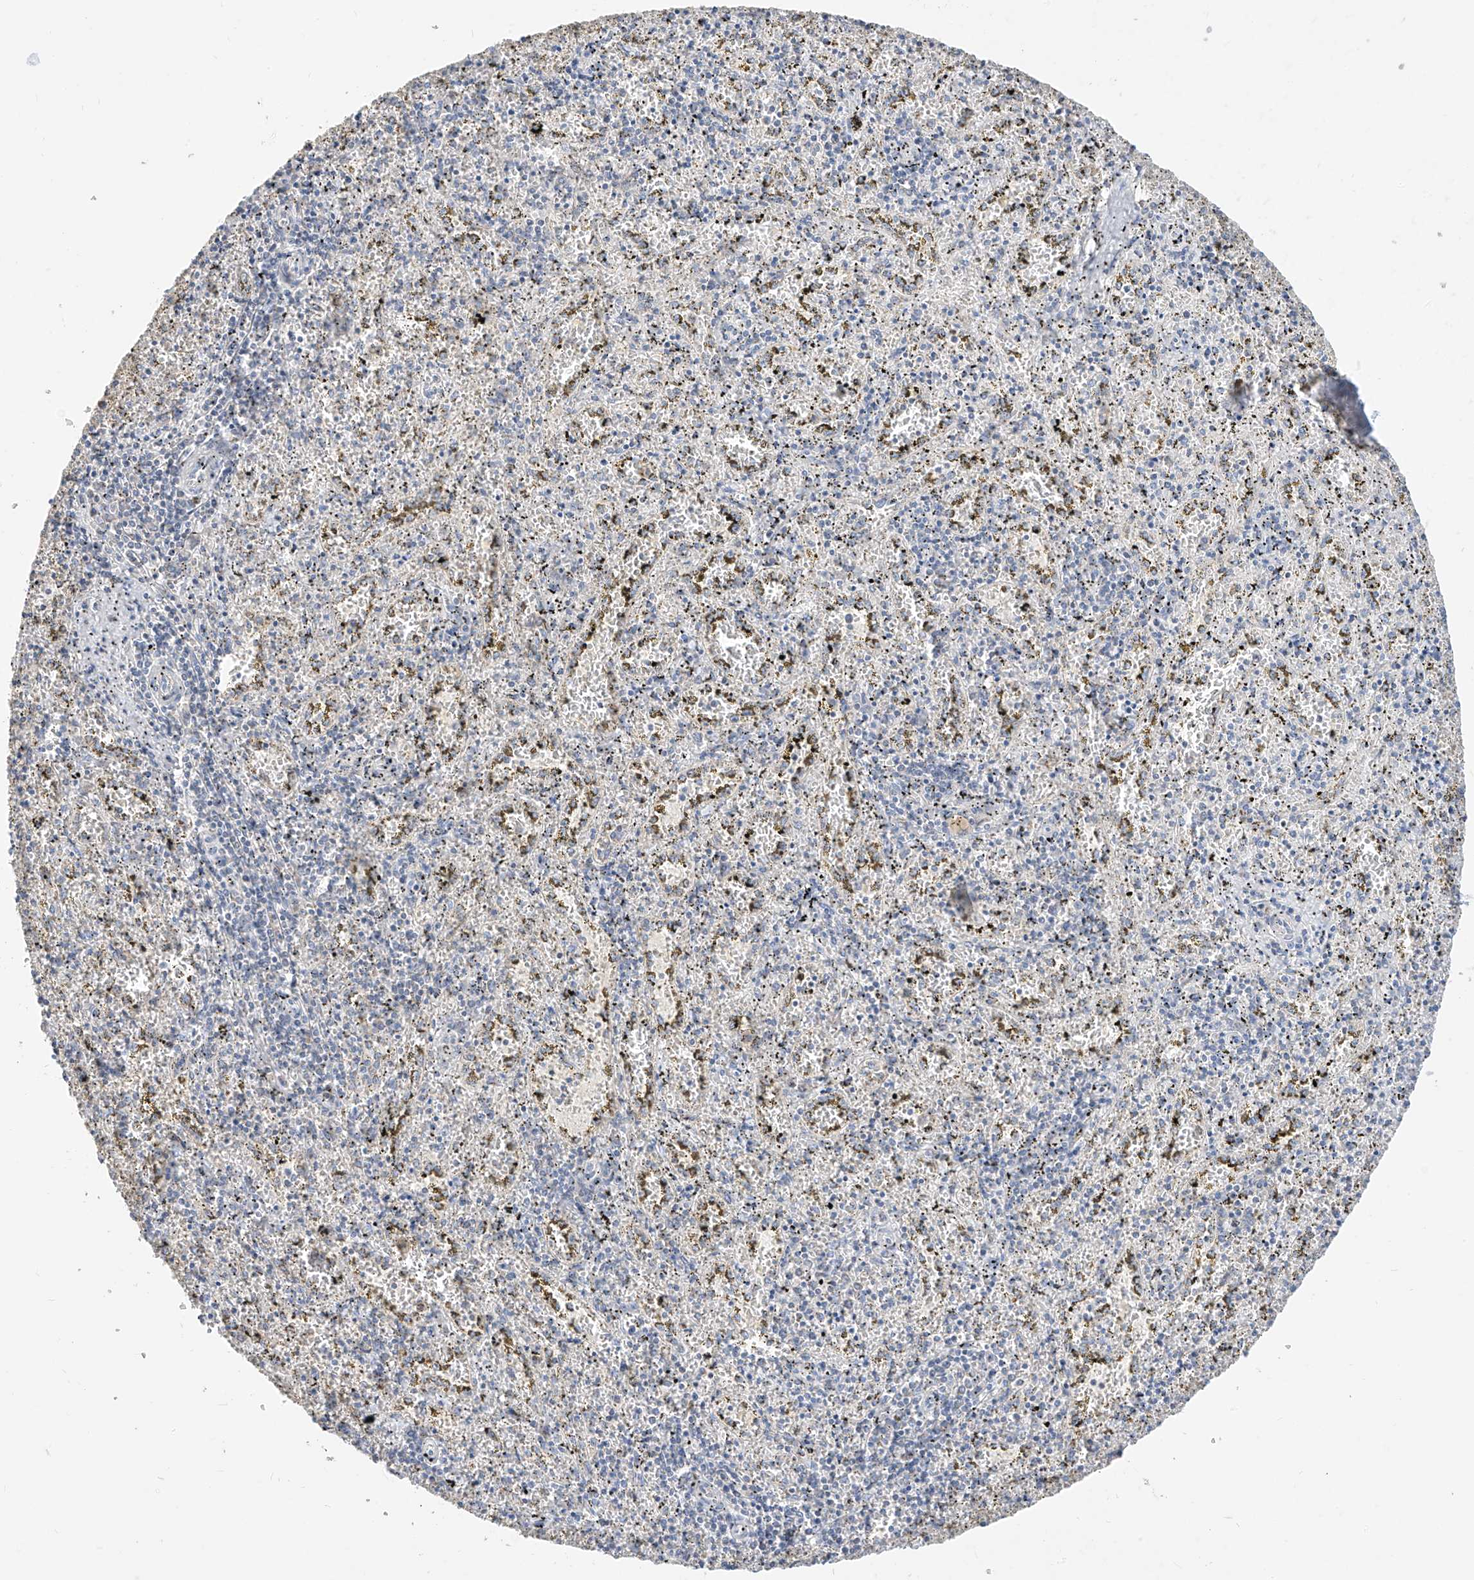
{"staining": {"intensity": "weak", "quantity": "25%-75%", "location": "cytoplasmic/membranous"}, "tissue": "spleen", "cell_type": "Cells in red pulp", "image_type": "normal", "snomed": [{"axis": "morphology", "description": "Normal tissue, NOS"}, {"axis": "topography", "description": "Spleen"}], "caption": "Brown immunohistochemical staining in benign human spleen exhibits weak cytoplasmic/membranous staining in approximately 25%-75% of cells in red pulp.", "gene": "RASA2", "patient": {"sex": "male", "age": 11}}